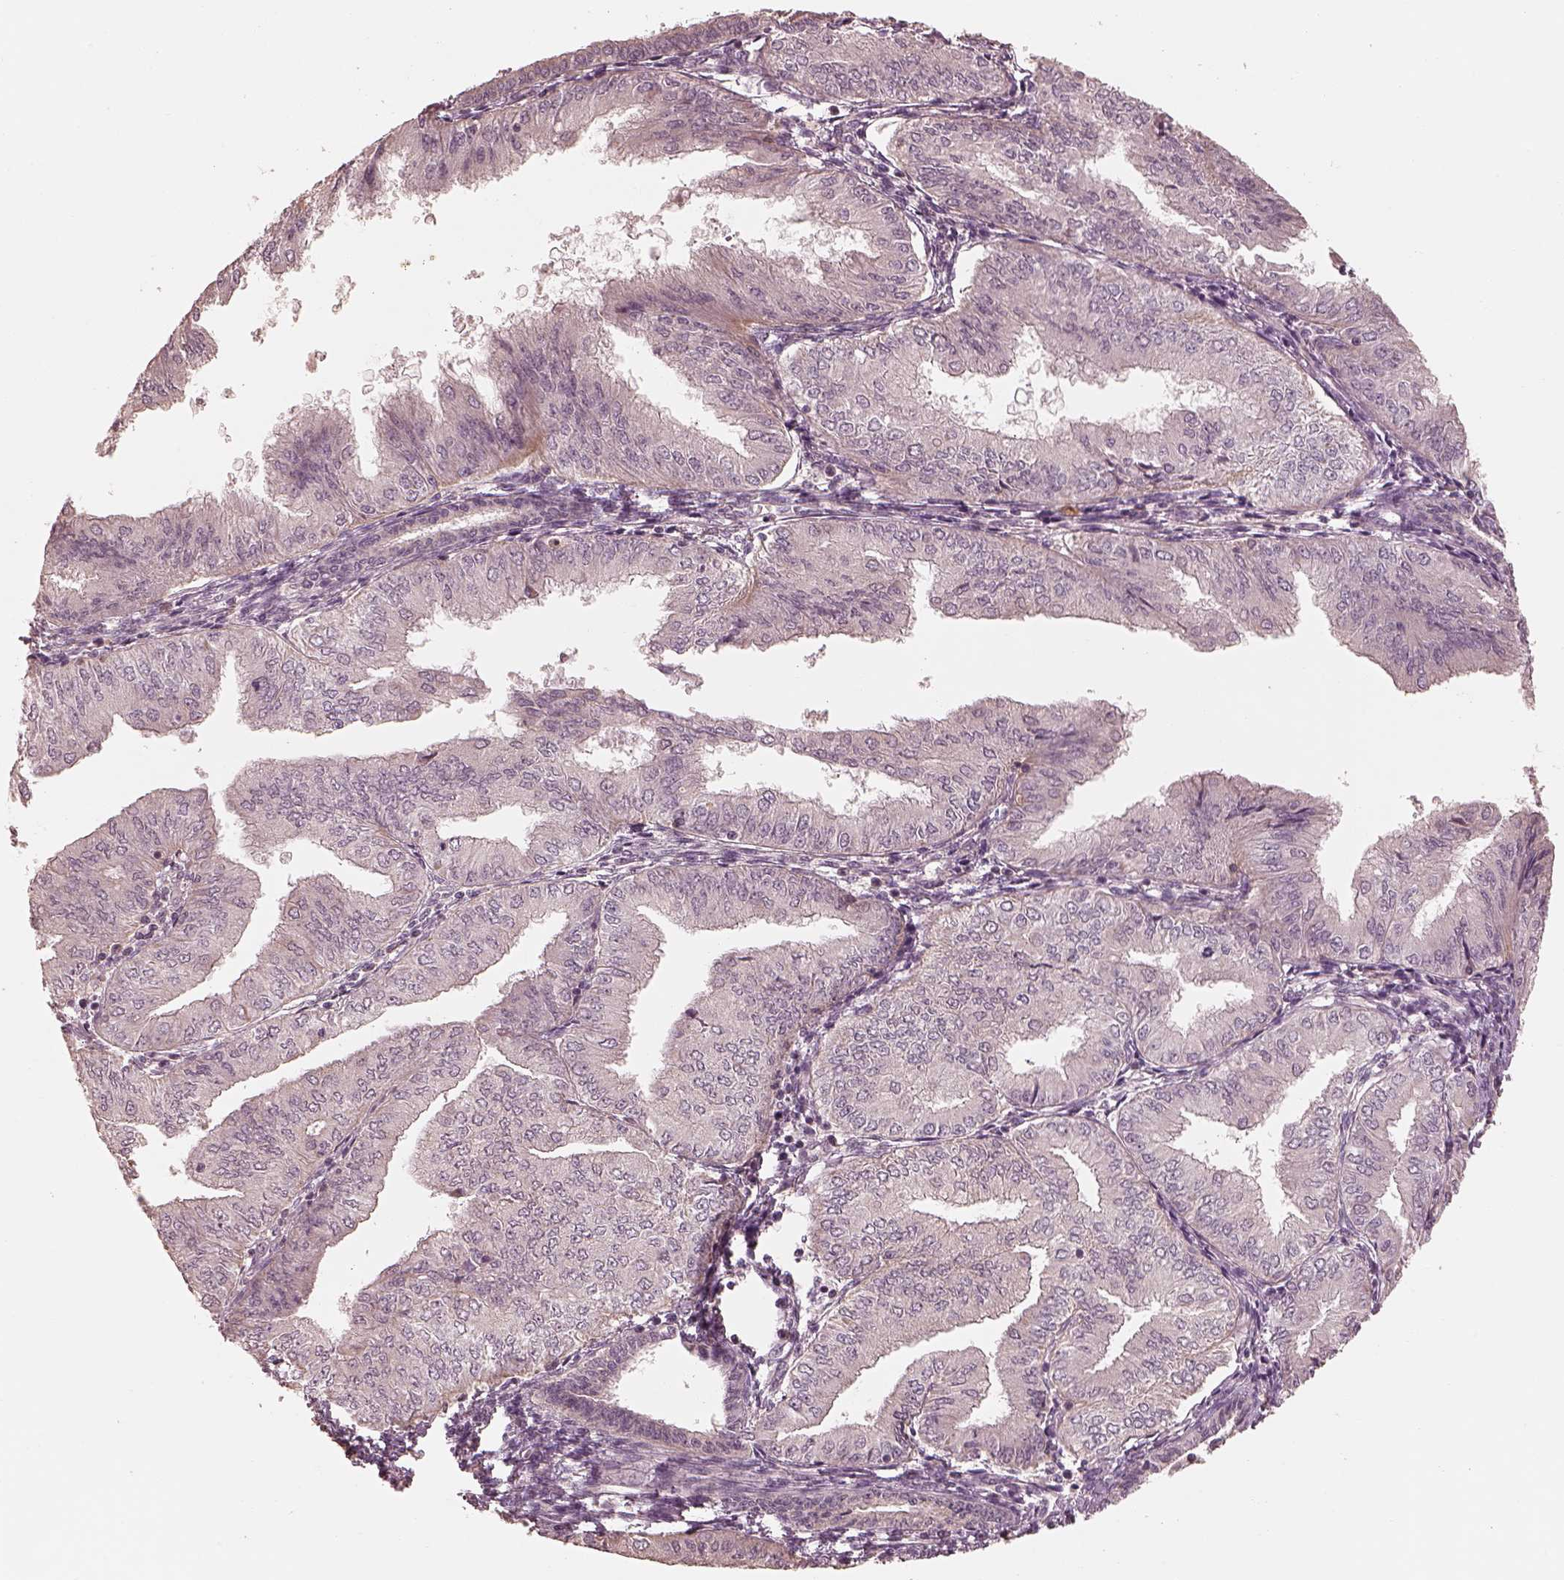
{"staining": {"intensity": "negative", "quantity": "none", "location": "none"}, "tissue": "endometrial cancer", "cell_type": "Tumor cells", "image_type": "cancer", "snomed": [{"axis": "morphology", "description": "Adenocarcinoma, NOS"}, {"axis": "topography", "description": "Endometrium"}], "caption": "High magnification brightfield microscopy of endometrial adenocarcinoma stained with DAB (3,3'-diaminobenzidine) (brown) and counterstained with hematoxylin (blue): tumor cells show no significant staining.", "gene": "SLC25A46", "patient": {"sex": "female", "age": 53}}